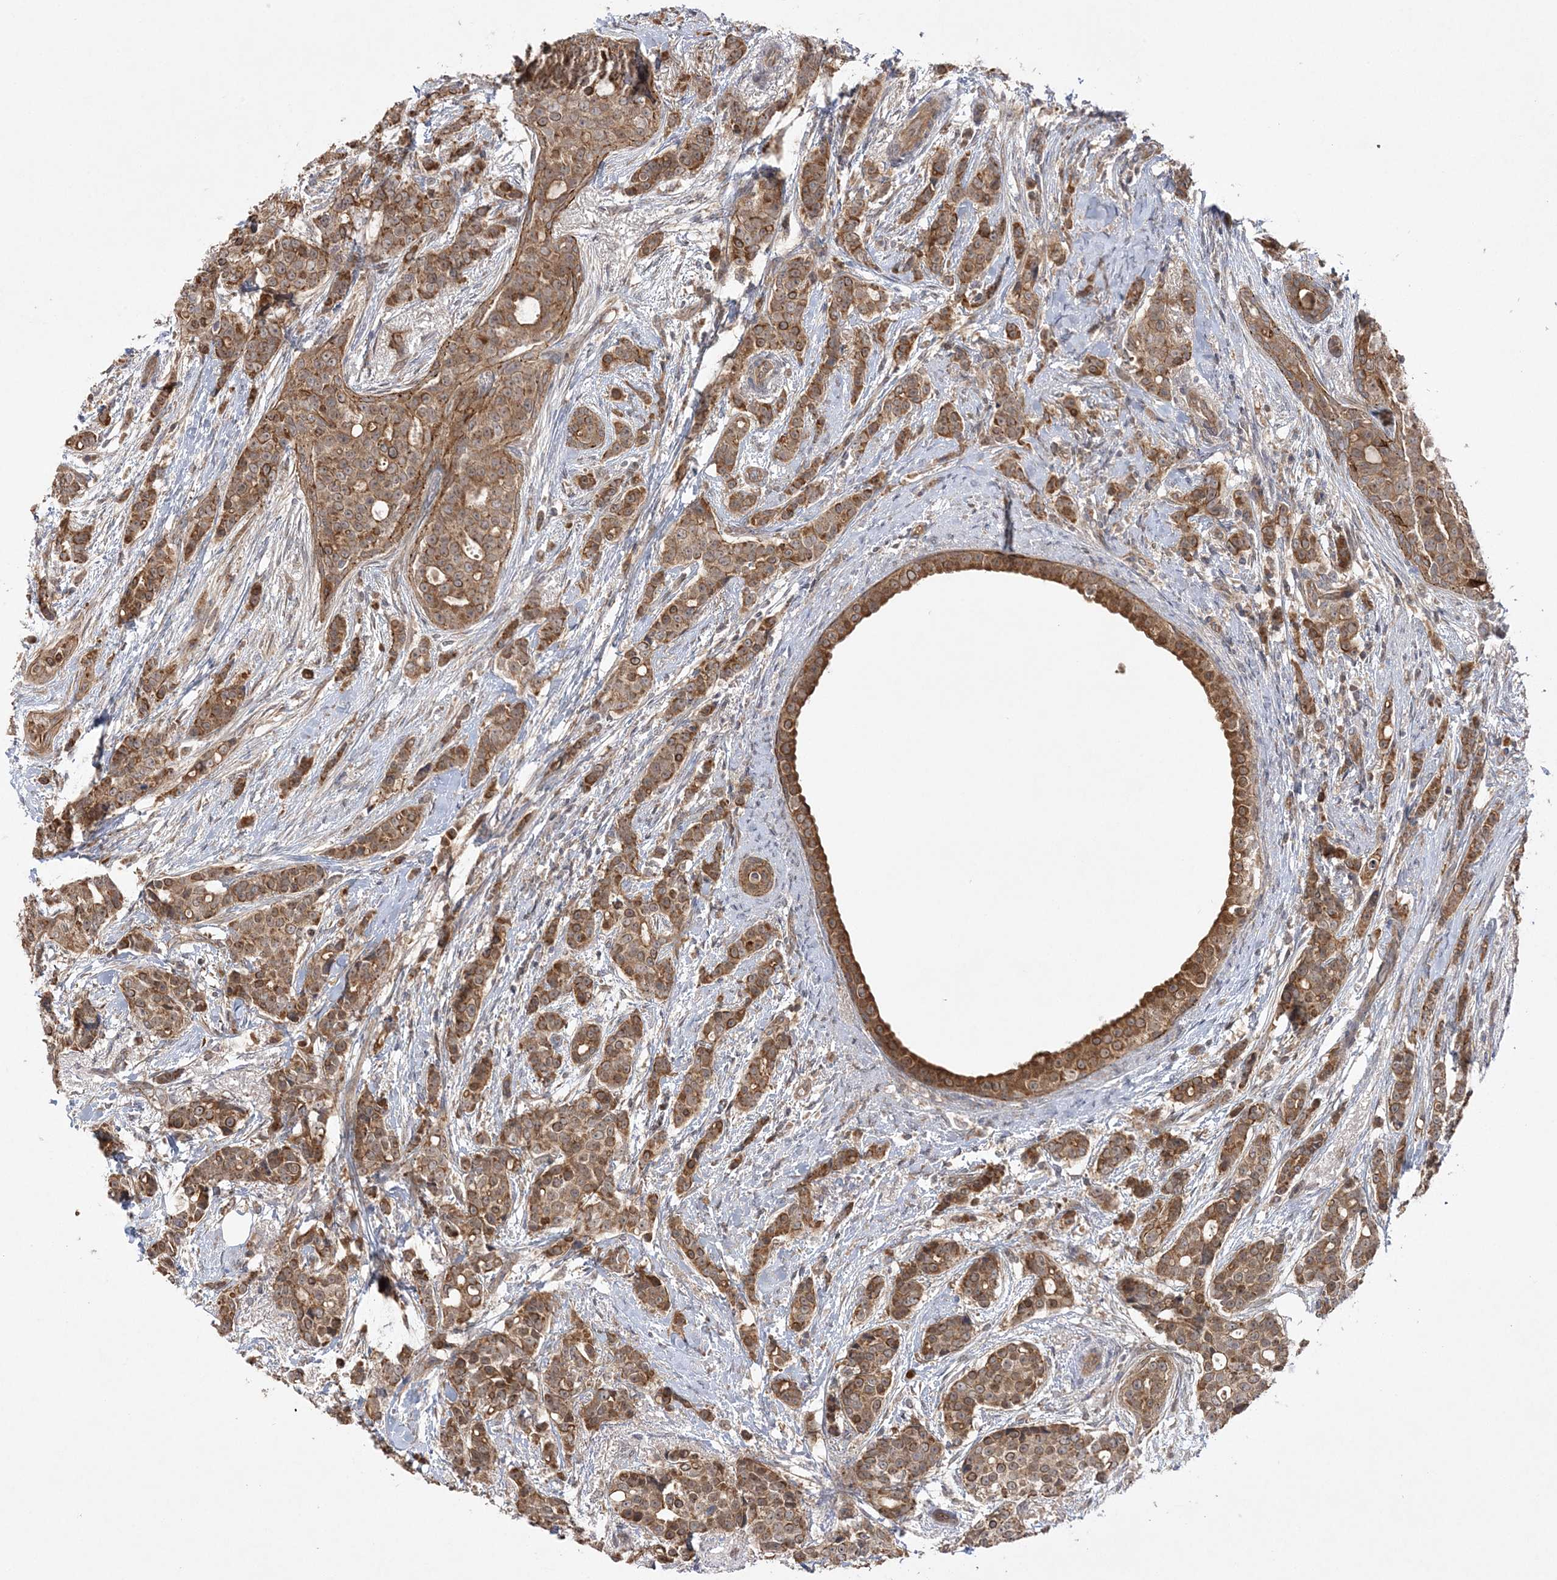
{"staining": {"intensity": "moderate", "quantity": ">75%", "location": "cytoplasmic/membranous,nuclear"}, "tissue": "breast cancer", "cell_type": "Tumor cells", "image_type": "cancer", "snomed": [{"axis": "morphology", "description": "Lobular carcinoma"}, {"axis": "topography", "description": "Breast"}], "caption": "This photomicrograph displays IHC staining of human breast lobular carcinoma, with medium moderate cytoplasmic/membranous and nuclear staining in about >75% of tumor cells.", "gene": "MMADHC", "patient": {"sex": "female", "age": 51}}